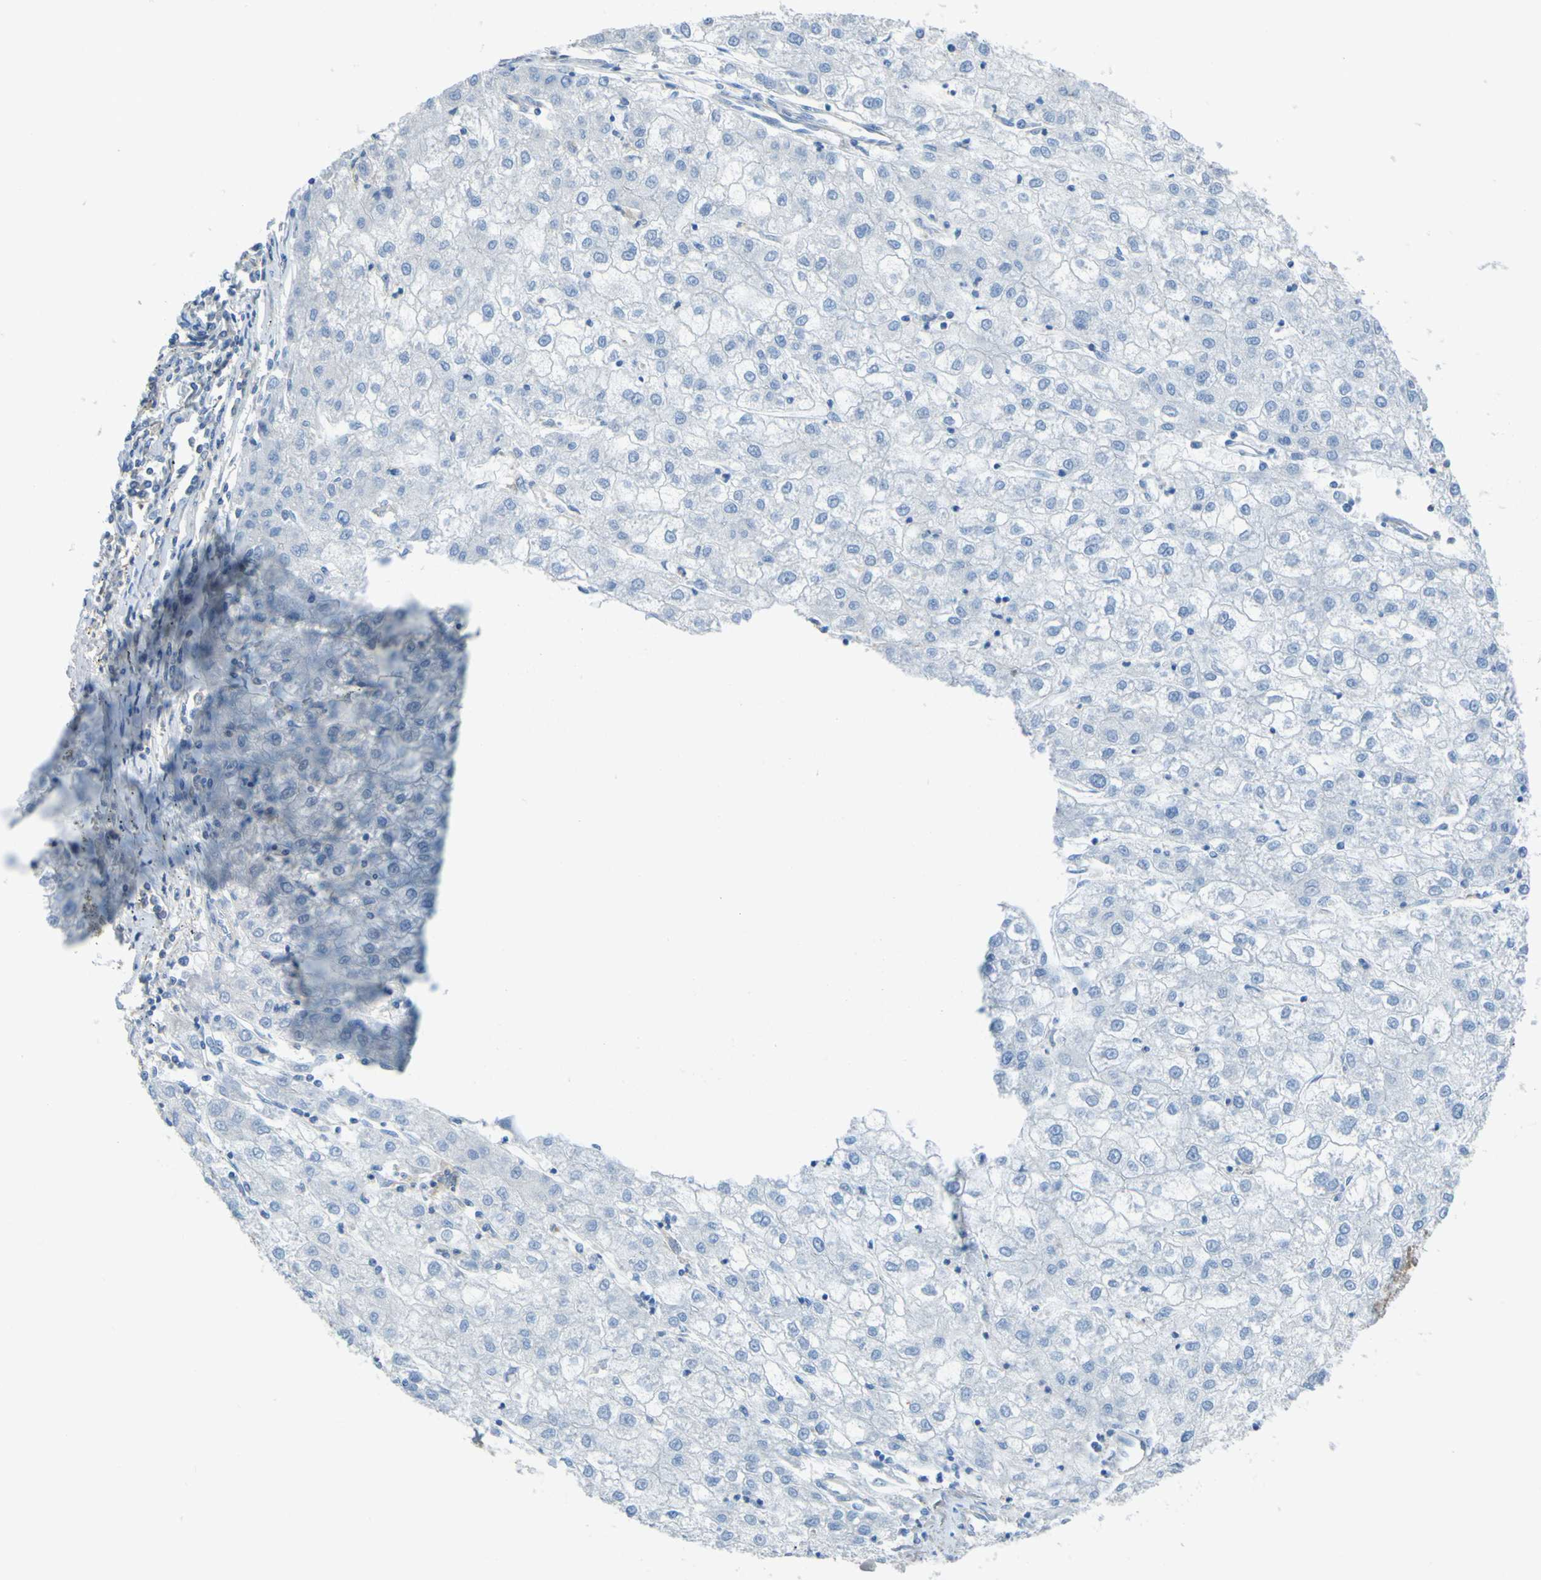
{"staining": {"intensity": "negative", "quantity": "none", "location": "none"}, "tissue": "liver cancer", "cell_type": "Tumor cells", "image_type": "cancer", "snomed": [{"axis": "morphology", "description": "Carcinoma, Hepatocellular, NOS"}, {"axis": "topography", "description": "Liver"}], "caption": "Immunohistochemical staining of human liver cancer (hepatocellular carcinoma) reveals no significant positivity in tumor cells.", "gene": "OGN", "patient": {"sex": "male", "age": 72}}